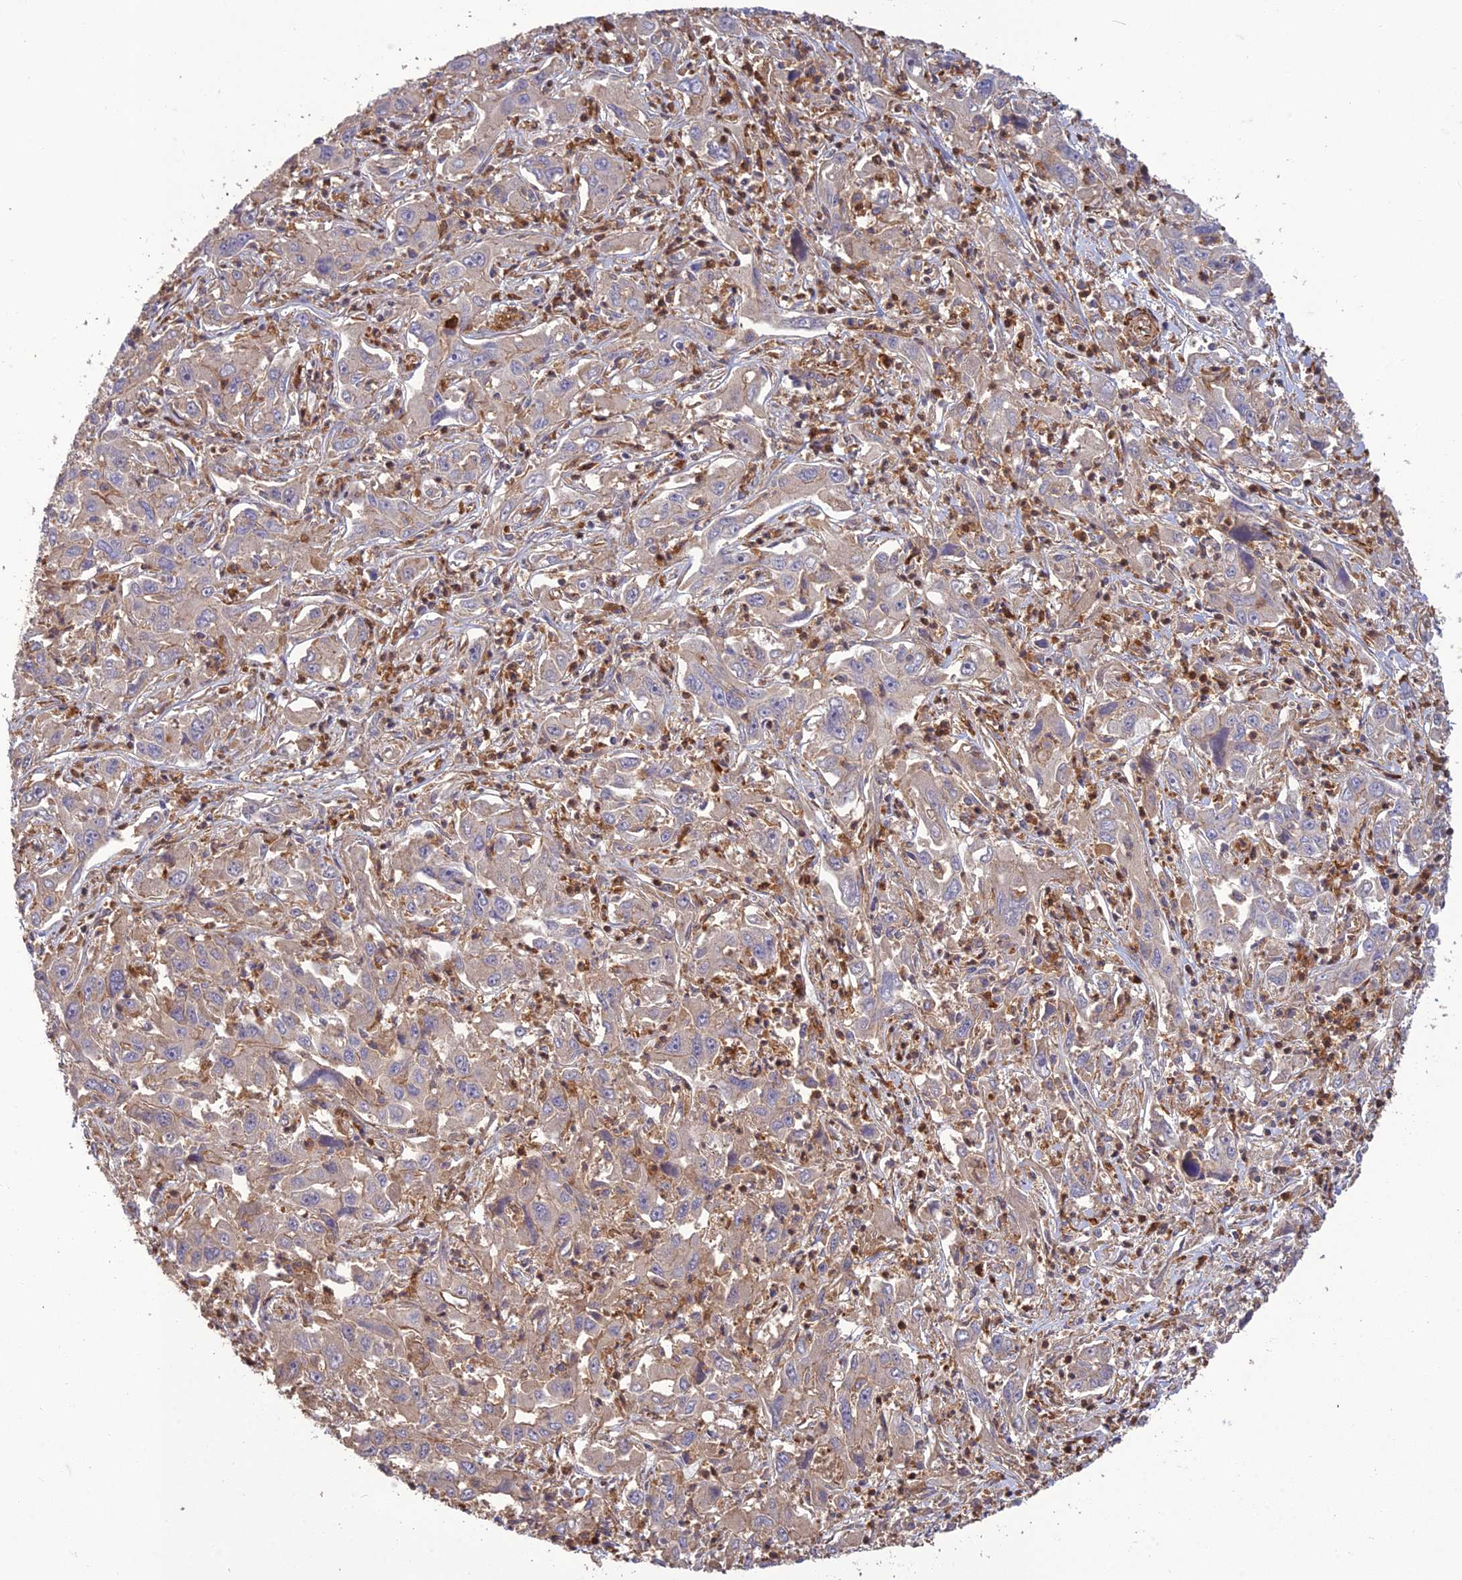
{"staining": {"intensity": "weak", "quantity": "<25%", "location": "cytoplasmic/membranous"}, "tissue": "liver cancer", "cell_type": "Tumor cells", "image_type": "cancer", "snomed": [{"axis": "morphology", "description": "Carcinoma, Hepatocellular, NOS"}, {"axis": "topography", "description": "Liver"}], "caption": "Immunohistochemistry micrograph of human liver cancer (hepatocellular carcinoma) stained for a protein (brown), which reveals no positivity in tumor cells.", "gene": "TMEM131L", "patient": {"sex": "male", "age": 63}}